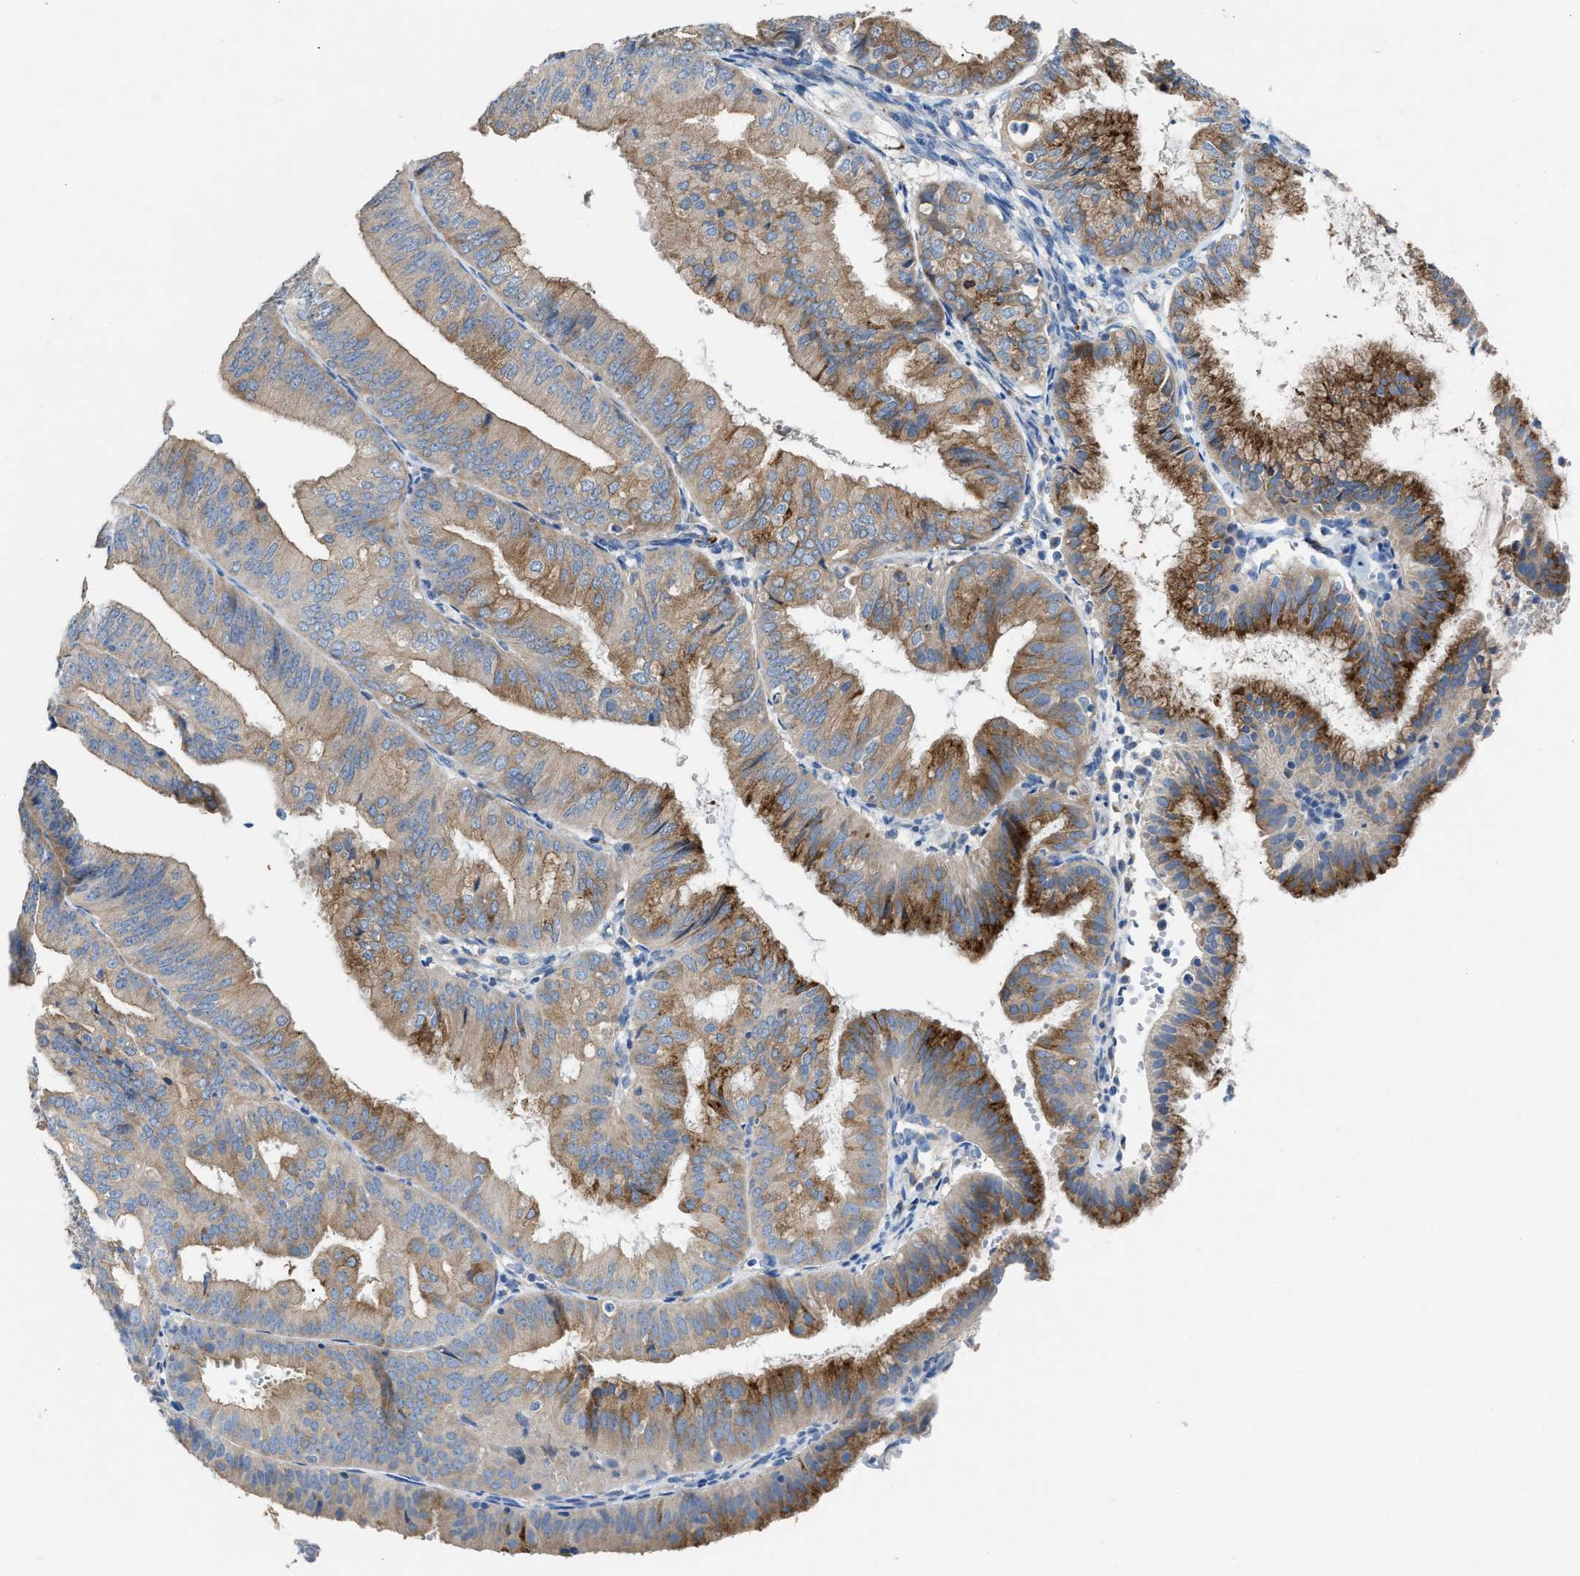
{"staining": {"intensity": "moderate", "quantity": ">75%", "location": "cytoplasmic/membranous"}, "tissue": "endometrial cancer", "cell_type": "Tumor cells", "image_type": "cancer", "snomed": [{"axis": "morphology", "description": "Adenocarcinoma, NOS"}, {"axis": "topography", "description": "Endometrium"}], "caption": "Immunohistochemistry of endometrial cancer (adenocarcinoma) reveals medium levels of moderate cytoplasmic/membranous positivity in about >75% of tumor cells.", "gene": "AOAH", "patient": {"sex": "female", "age": 63}}